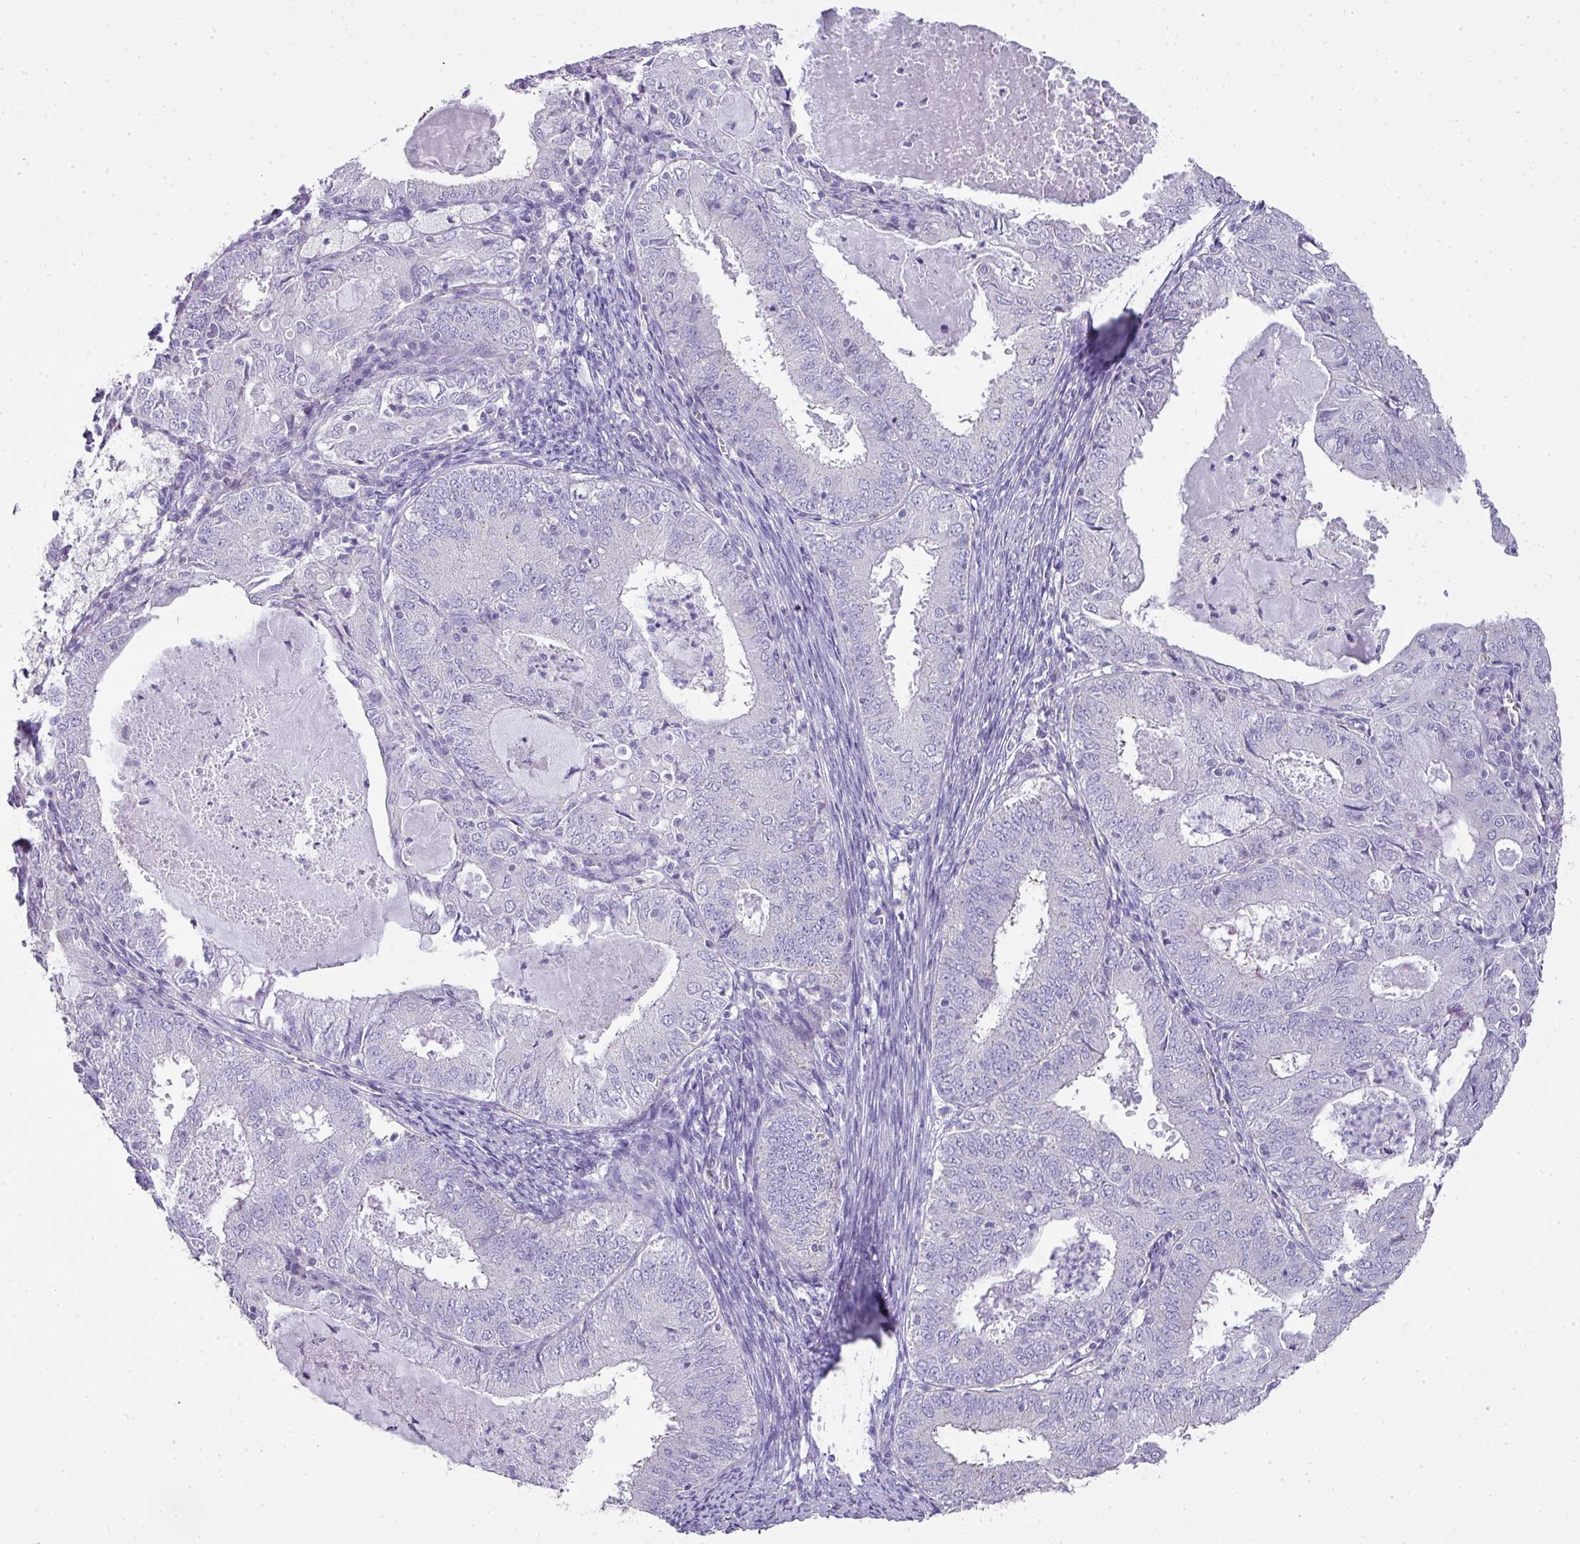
{"staining": {"intensity": "negative", "quantity": "none", "location": "none"}, "tissue": "endometrial cancer", "cell_type": "Tumor cells", "image_type": "cancer", "snomed": [{"axis": "morphology", "description": "Adenocarcinoma, NOS"}, {"axis": "topography", "description": "Endometrium"}], "caption": "Adenocarcinoma (endometrial) was stained to show a protein in brown. There is no significant staining in tumor cells.", "gene": "GLI4", "patient": {"sex": "female", "age": 57}}